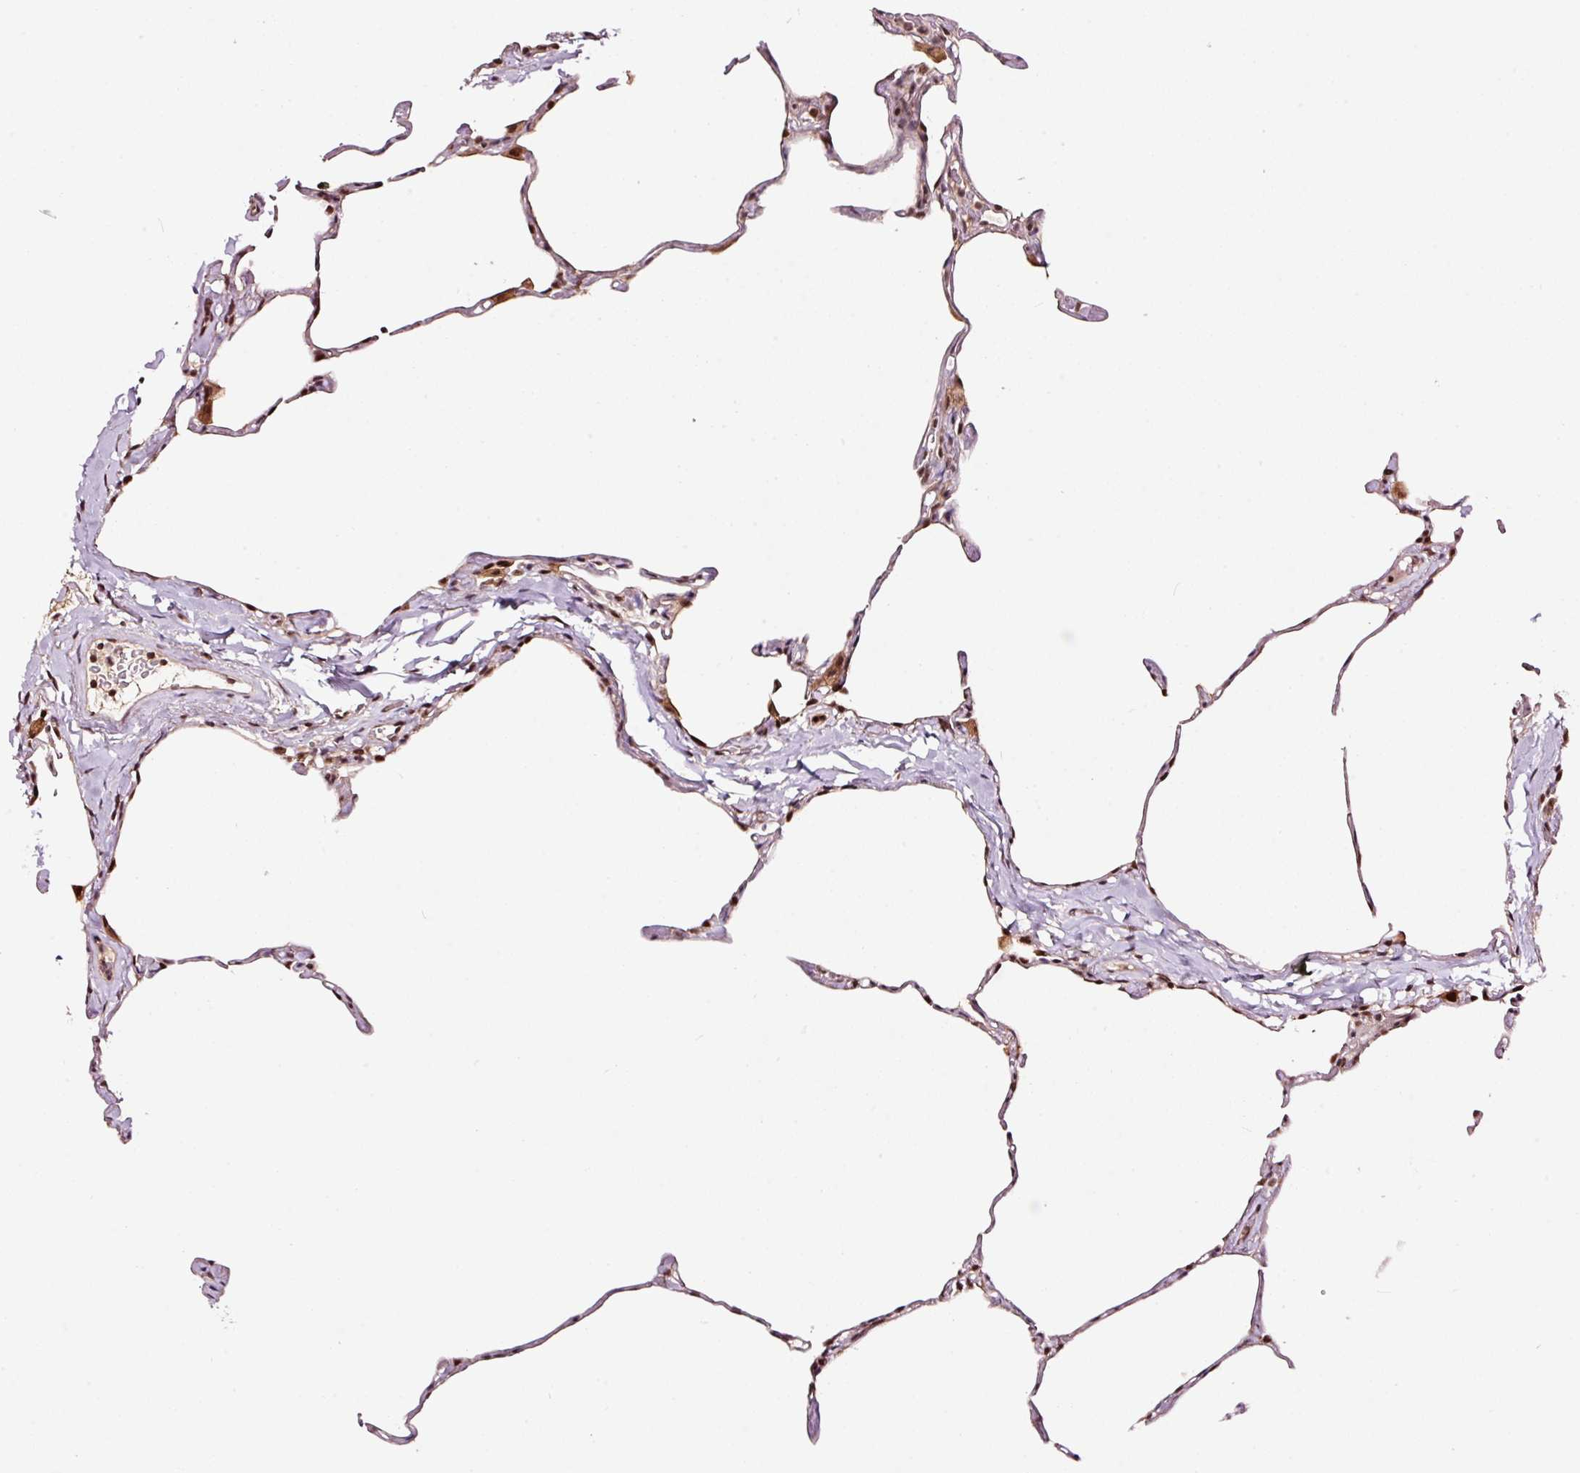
{"staining": {"intensity": "moderate", "quantity": "25%-75%", "location": "nuclear"}, "tissue": "lung", "cell_type": "Alveolar cells", "image_type": "normal", "snomed": [{"axis": "morphology", "description": "Normal tissue, NOS"}, {"axis": "topography", "description": "Lung"}], "caption": "The micrograph demonstrates immunohistochemical staining of unremarkable lung. There is moderate nuclear expression is identified in about 25%-75% of alveolar cells.", "gene": "RFC4", "patient": {"sex": "male", "age": 65}}